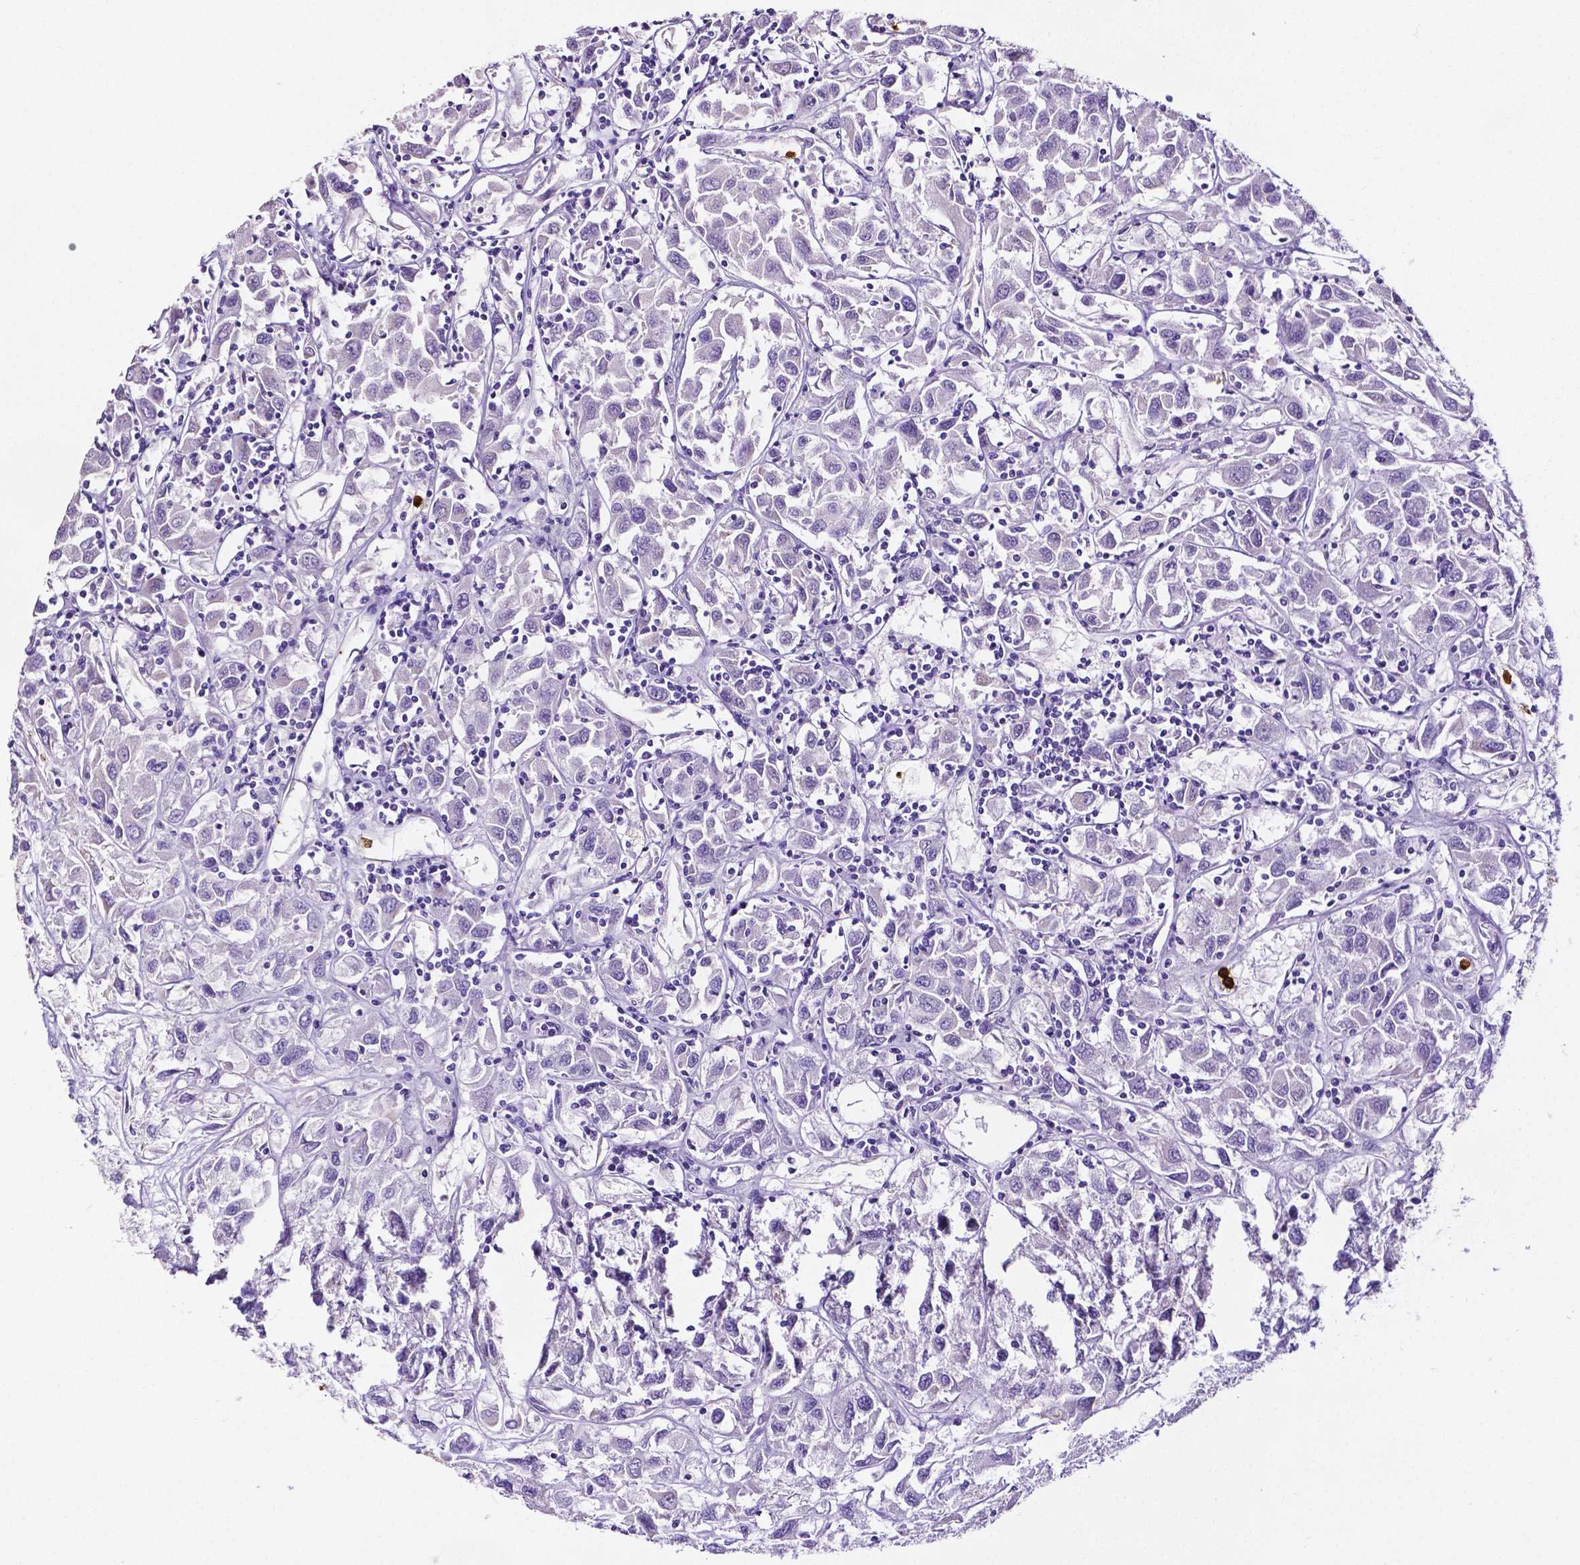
{"staining": {"intensity": "negative", "quantity": "none", "location": "none"}, "tissue": "renal cancer", "cell_type": "Tumor cells", "image_type": "cancer", "snomed": [{"axis": "morphology", "description": "Adenocarcinoma, NOS"}, {"axis": "topography", "description": "Kidney"}], "caption": "IHC of human renal adenocarcinoma reveals no staining in tumor cells. (Immunohistochemistry, brightfield microscopy, high magnification).", "gene": "MMP9", "patient": {"sex": "female", "age": 76}}